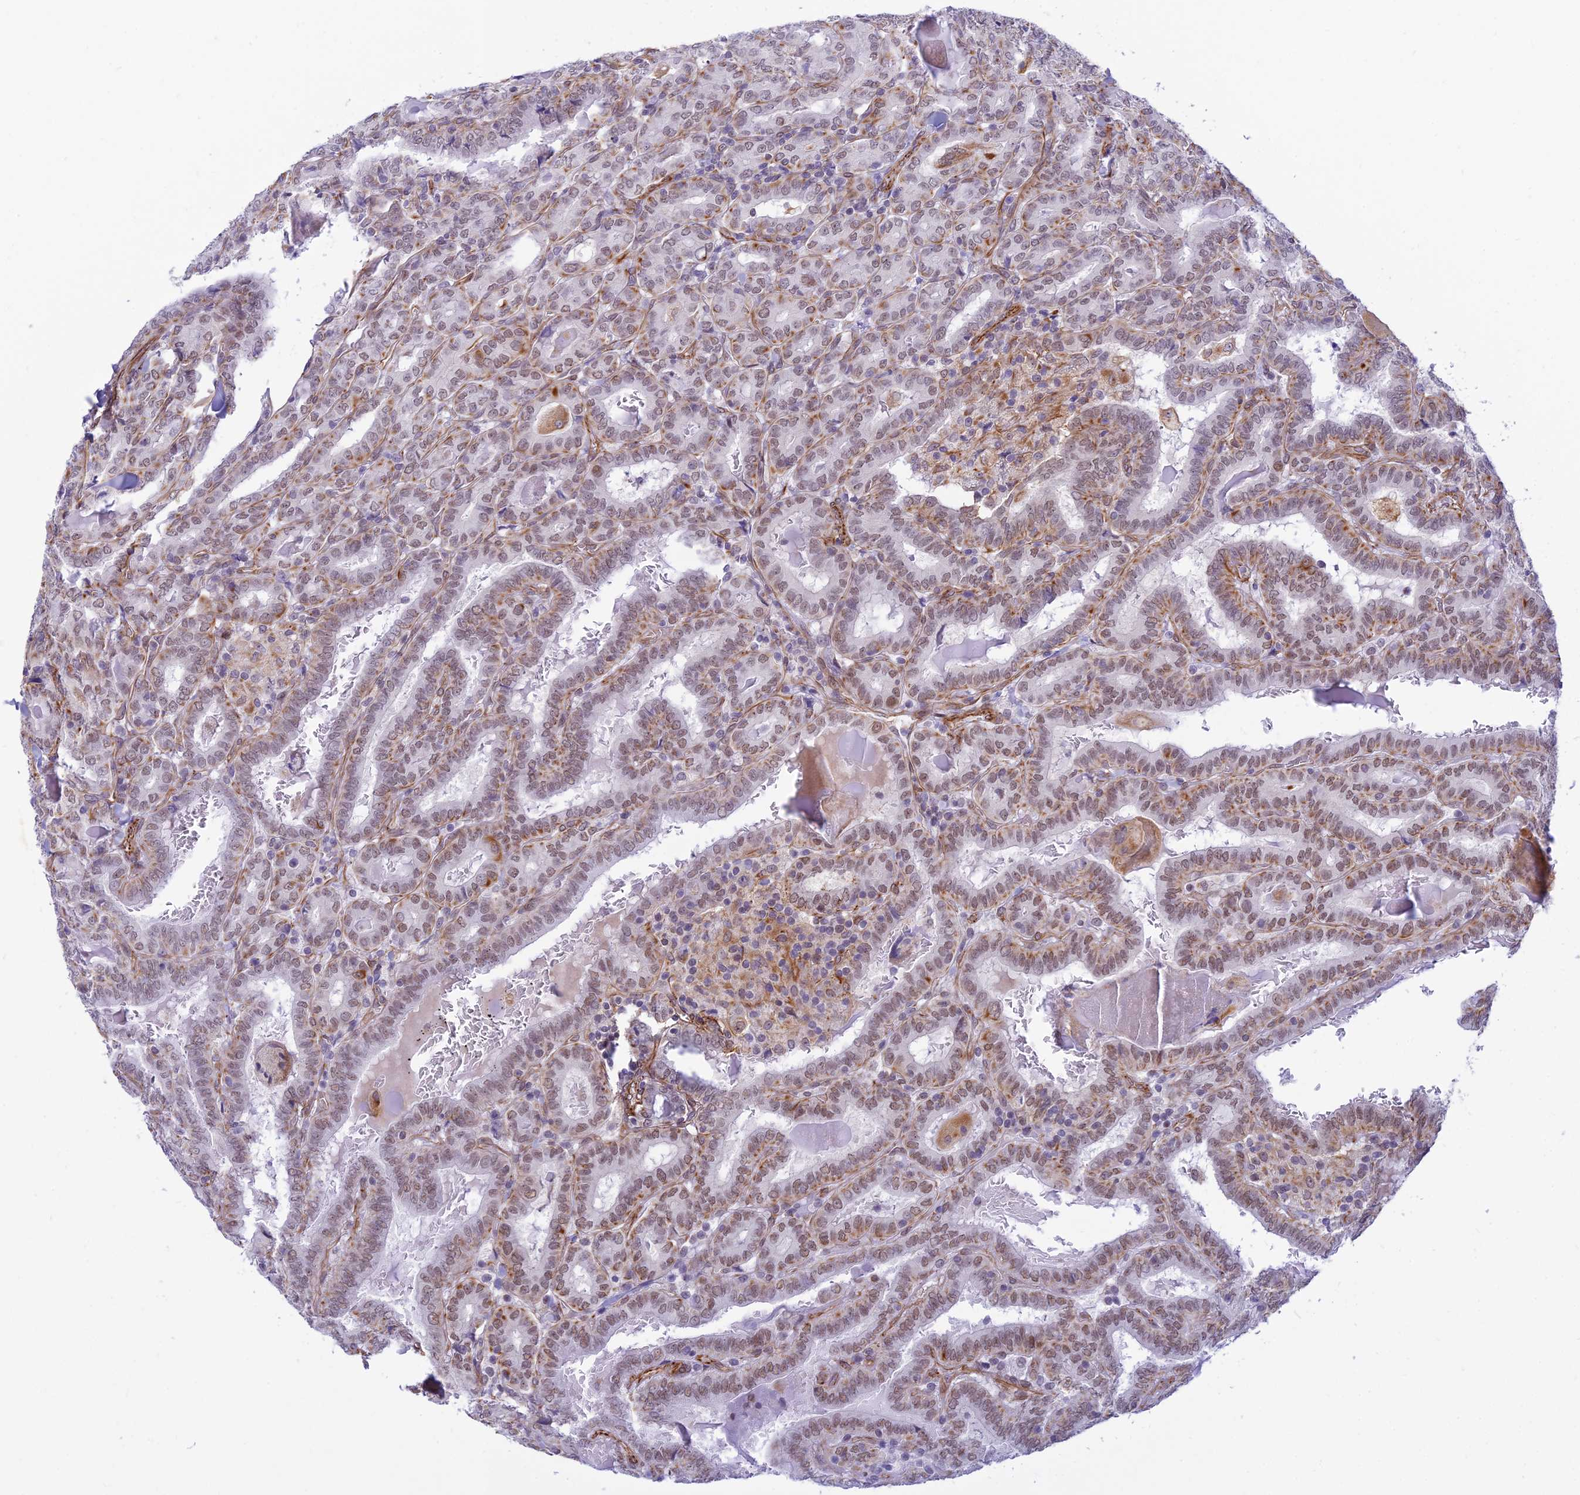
{"staining": {"intensity": "moderate", "quantity": ">75%", "location": "cytoplasmic/membranous,nuclear"}, "tissue": "thyroid cancer", "cell_type": "Tumor cells", "image_type": "cancer", "snomed": [{"axis": "morphology", "description": "Papillary adenocarcinoma, NOS"}, {"axis": "topography", "description": "Thyroid gland"}], "caption": "Human papillary adenocarcinoma (thyroid) stained with a protein marker demonstrates moderate staining in tumor cells.", "gene": "SAPCD2", "patient": {"sex": "female", "age": 72}}